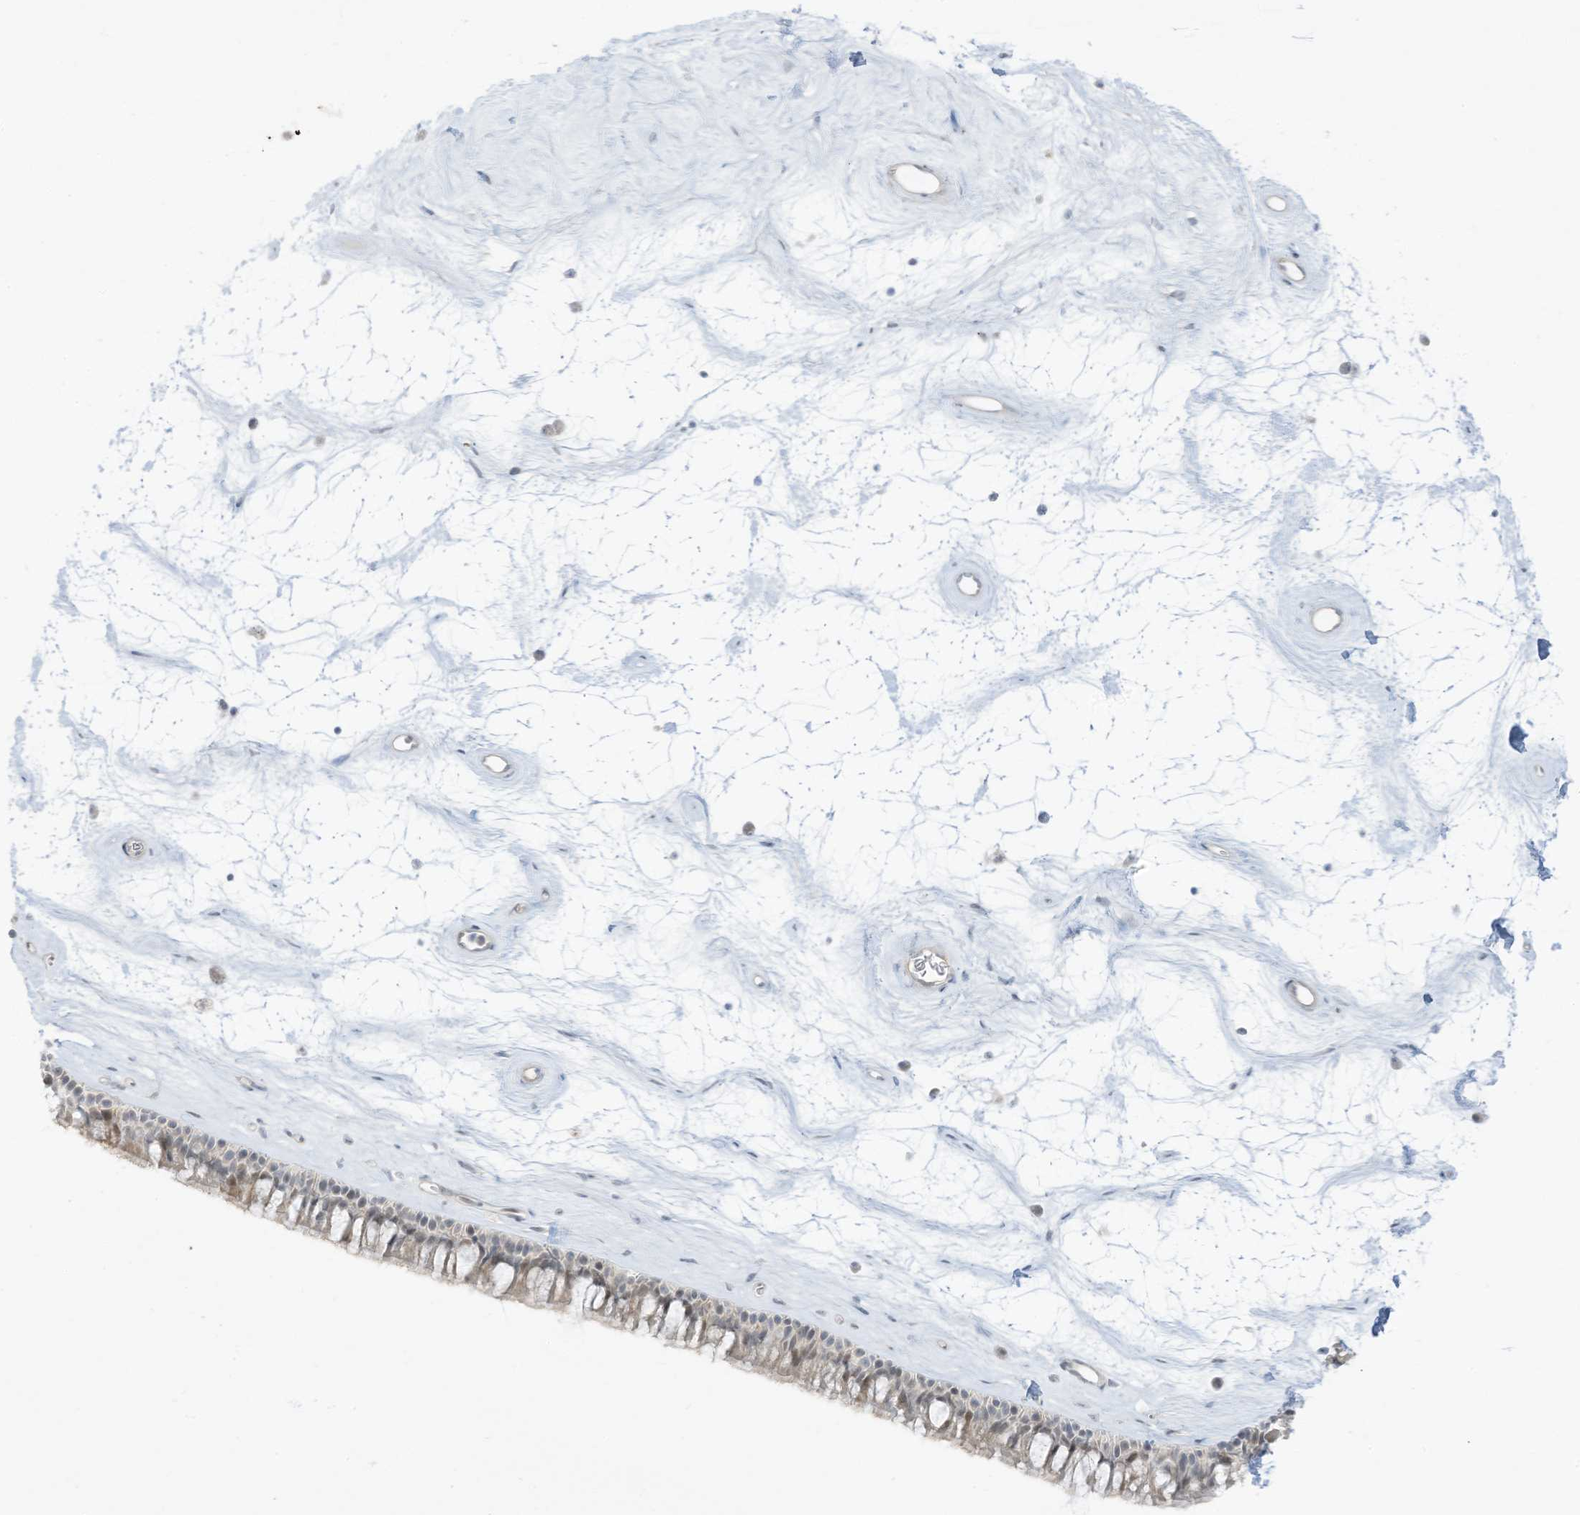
{"staining": {"intensity": "weak", "quantity": "25%-75%", "location": "cytoplasmic/membranous,nuclear"}, "tissue": "nasopharynx", "cell_type": "Respiratory epithelial cells", "image_type": "normal", "snomed": [{"axis": "morphology", "description": "Normal tissue, NOS"}, {"axis": "topography", "description": "Nasopharynx"}], "caption": "The image displays staining of unremarkable nasopharynx, revealing weak cytoplasmic/membranous,nuclear protein expression (brown color) within respiratory epithelial cells.", "gene": "ASPRV1", "patient": {"sex": "male", "age": 64}}